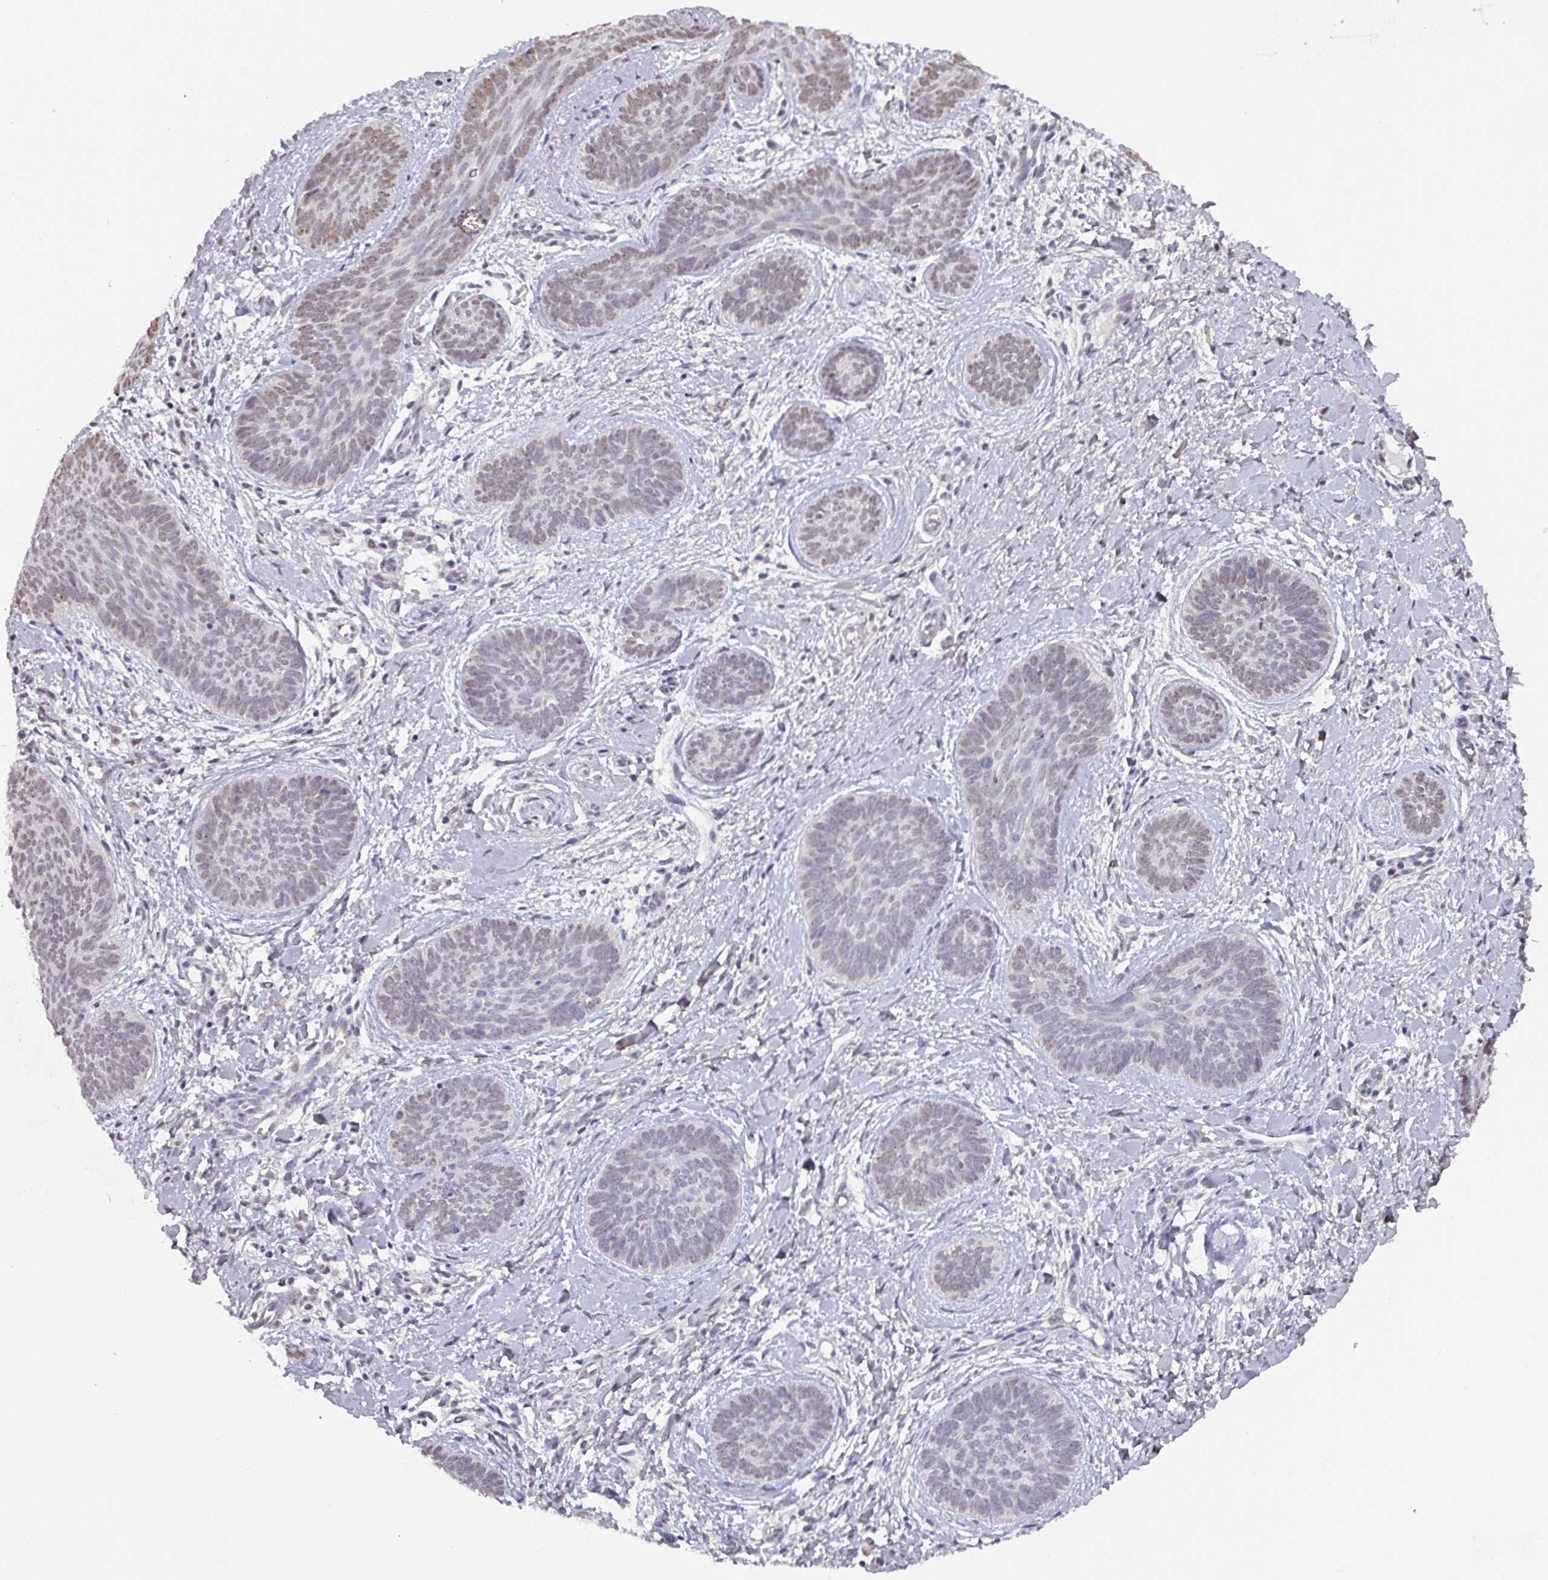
{"staining": {"intensity": "weak", "quantity": "<25%", "location": "nuclear"}, "tissue": "skin cancer", "cell_type": "Tumor cells", "image_type": "cancer", "snomed": [{"axis": "morphology", "description": "Basal cell carcinoma"}, {"axis": "topography", "description": "Skin"}], "caption": "The micrograph shows no staining of tumor cells in skin cancer (basal cell carcinoma).", "gene": "ZNF654", "patient": {"sex": "female", "age": 81}}